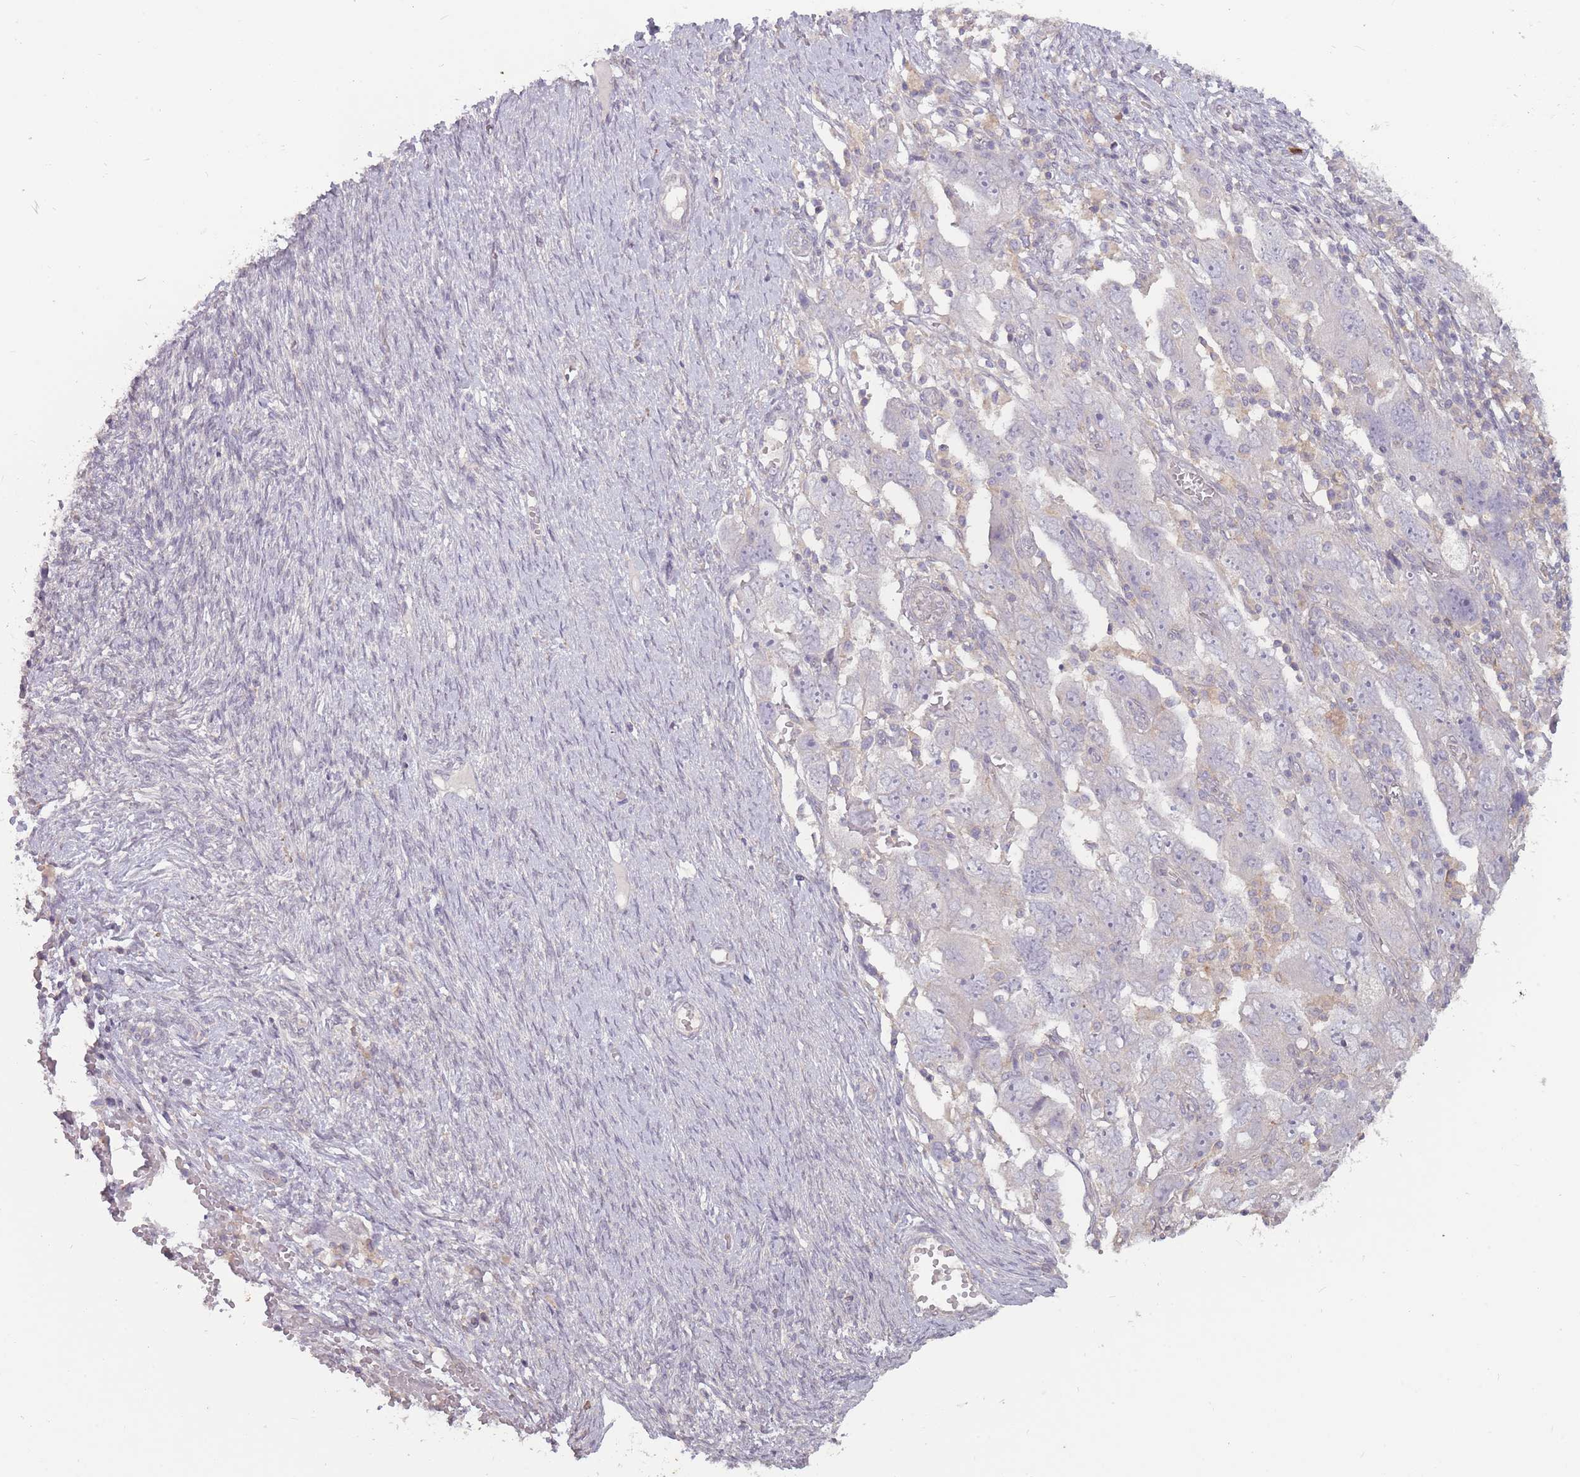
{"staining": {"intensity": "negative", "quantity": "none", "location": "none"}, "tissue": "ovarian cancer", "cell_type": "Tumor cells", "image_type": "cancer", "snomed": [{"axis": "morphology", "description": "Carcinoma, NOS"}, {"axis": "morphology", "description": "Cystadenocarcinoma, serous, NOS"}, {"axis": "topography", "description": "Ovary"}], "caption": "A micrograph of serous cystadenocarcinoma (ovarian) stained for a protein shows no brown staining in tumor cells. (Stains: DAB immunohistochemistry with hematoxylin counter stain, Microscopy: brightfield microscopy at high magnification).", "gene": "TET3", "patient": {"sex": "female", "age": 69}}